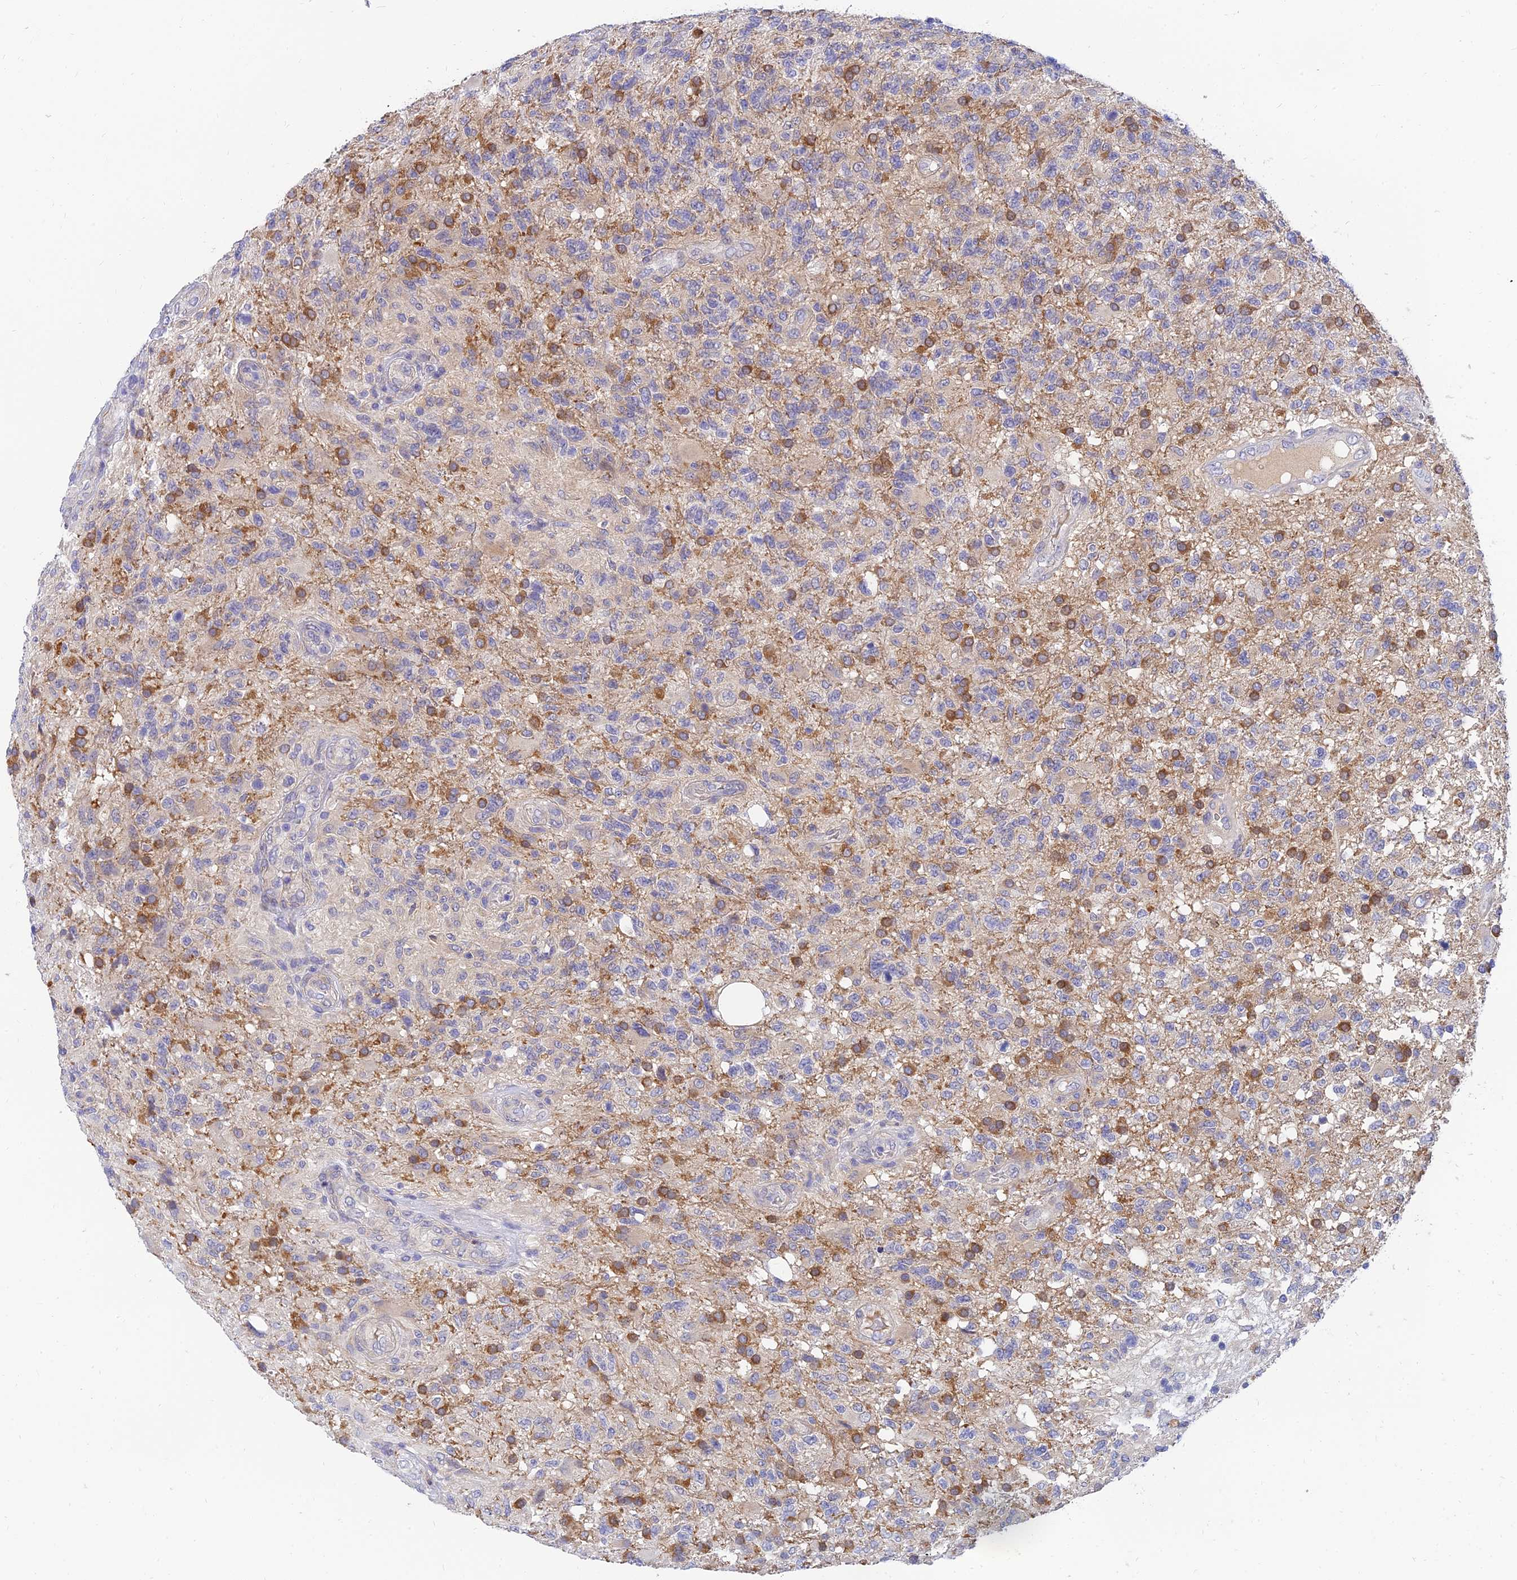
{"staining": {"intensity": "moderate", "quantity": "<25%", "location": "cytoplasmic/membranous"}, "tissue": "glioma", "cell_type": "Tumor cells", "image_type": "cancer", "snomed": [{"axis": "morphology", "description": "Glioma, malignant, High grade"}, {"axis": "topography", "description": "Brain"}], "caption": "Moderate cytoplasmic/membranous expression is appreciated in approximately <25% of tumor cells in high-grade glioma (malignant).", "gene": "ANKS4B", "patient": {"sex": "male", "age": 56}}